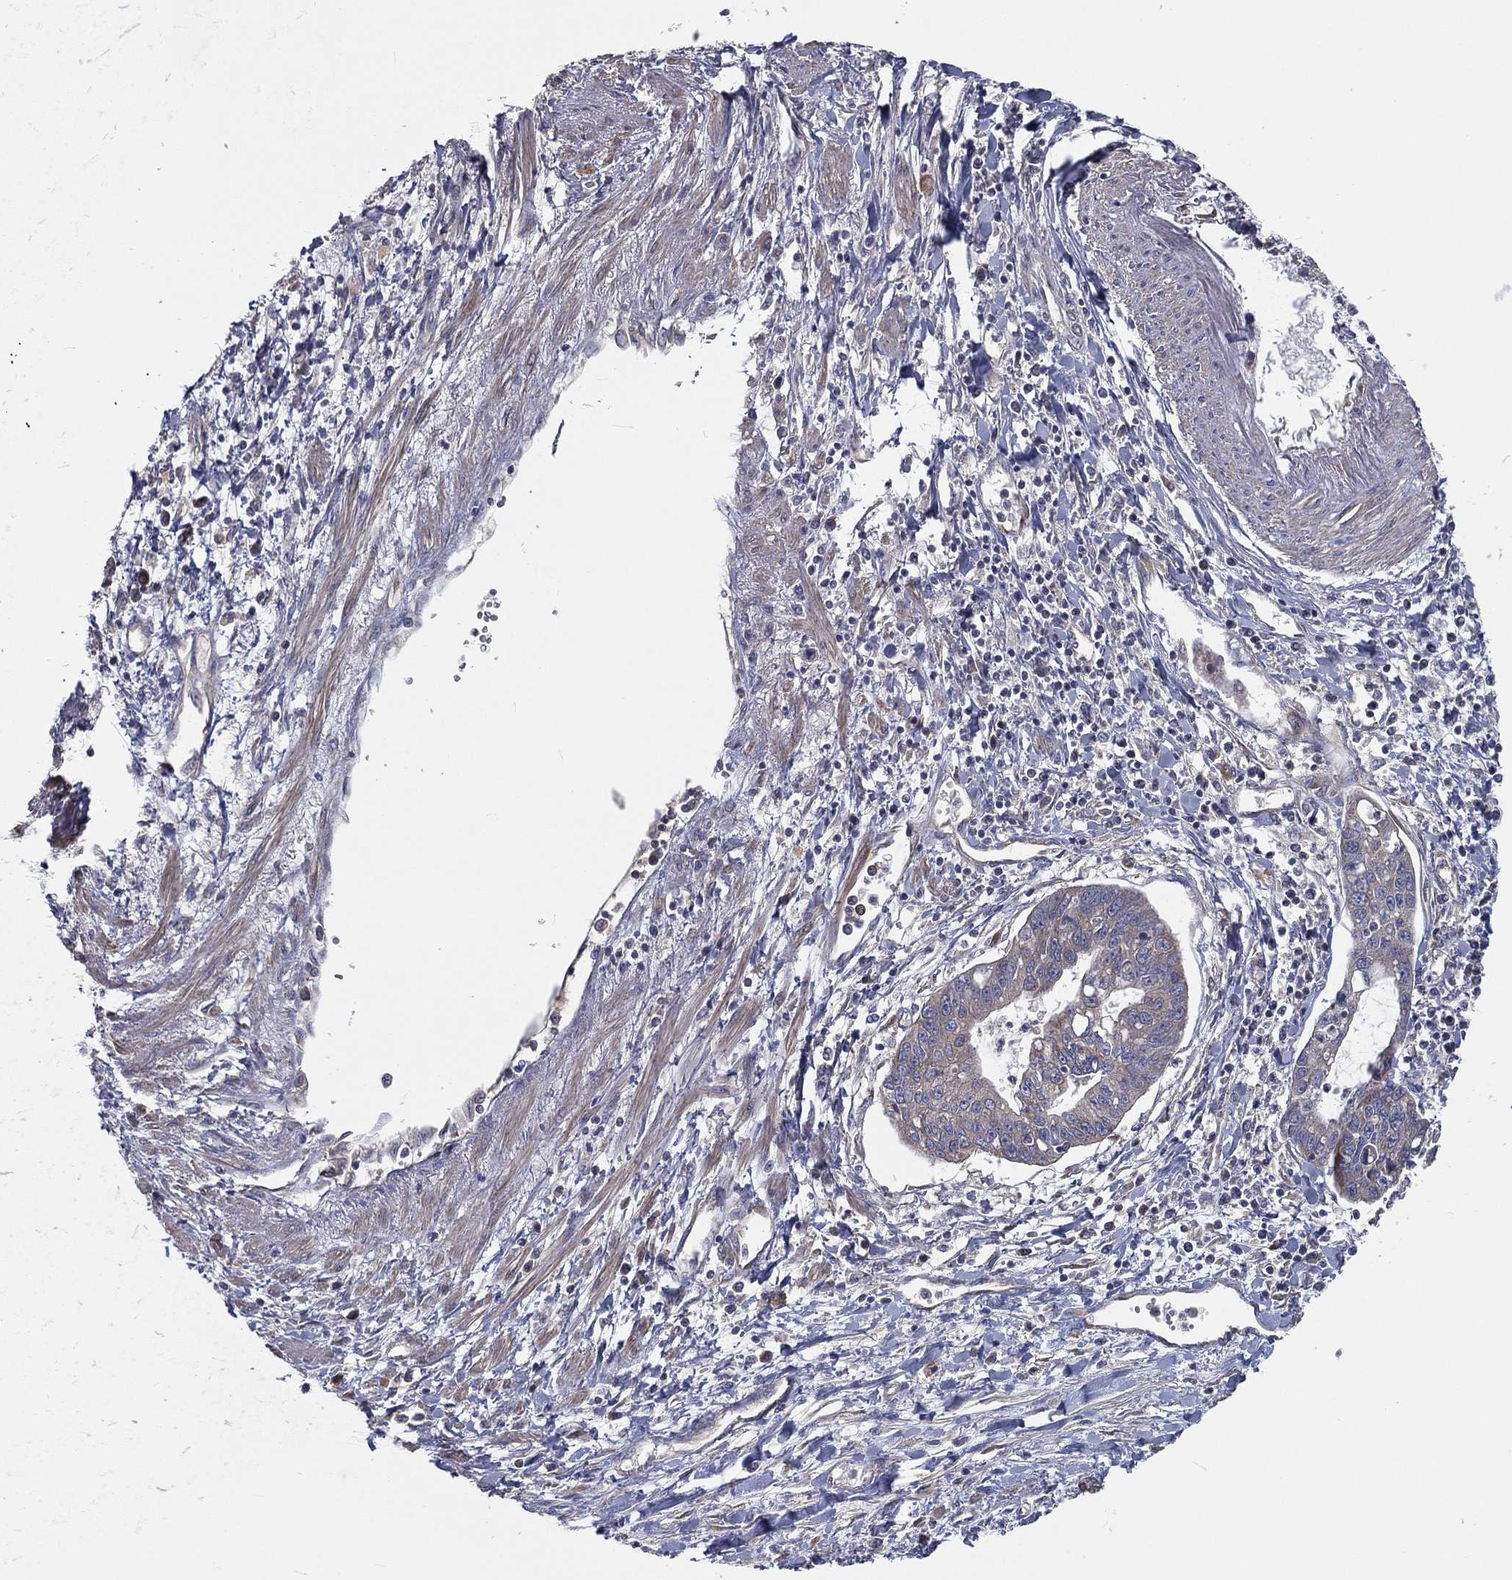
{"staining": {"intensity": "negative", "quantity": "none", "location": "none"}, "tissue": "liver cancer", "cell_type": "Tumor cells", "image_type": "cancer", "snomed": [{"axis": "morphology", "description": "Cholangiocarcinoma"}, {"axis": "topography", "description": "Liver"}], "caption": "Micrograph shows no significant protein expression in tumor cells of liver cancer.", "gene": "EIF2B5", "patient": {"sex": "male", "age": 58}}